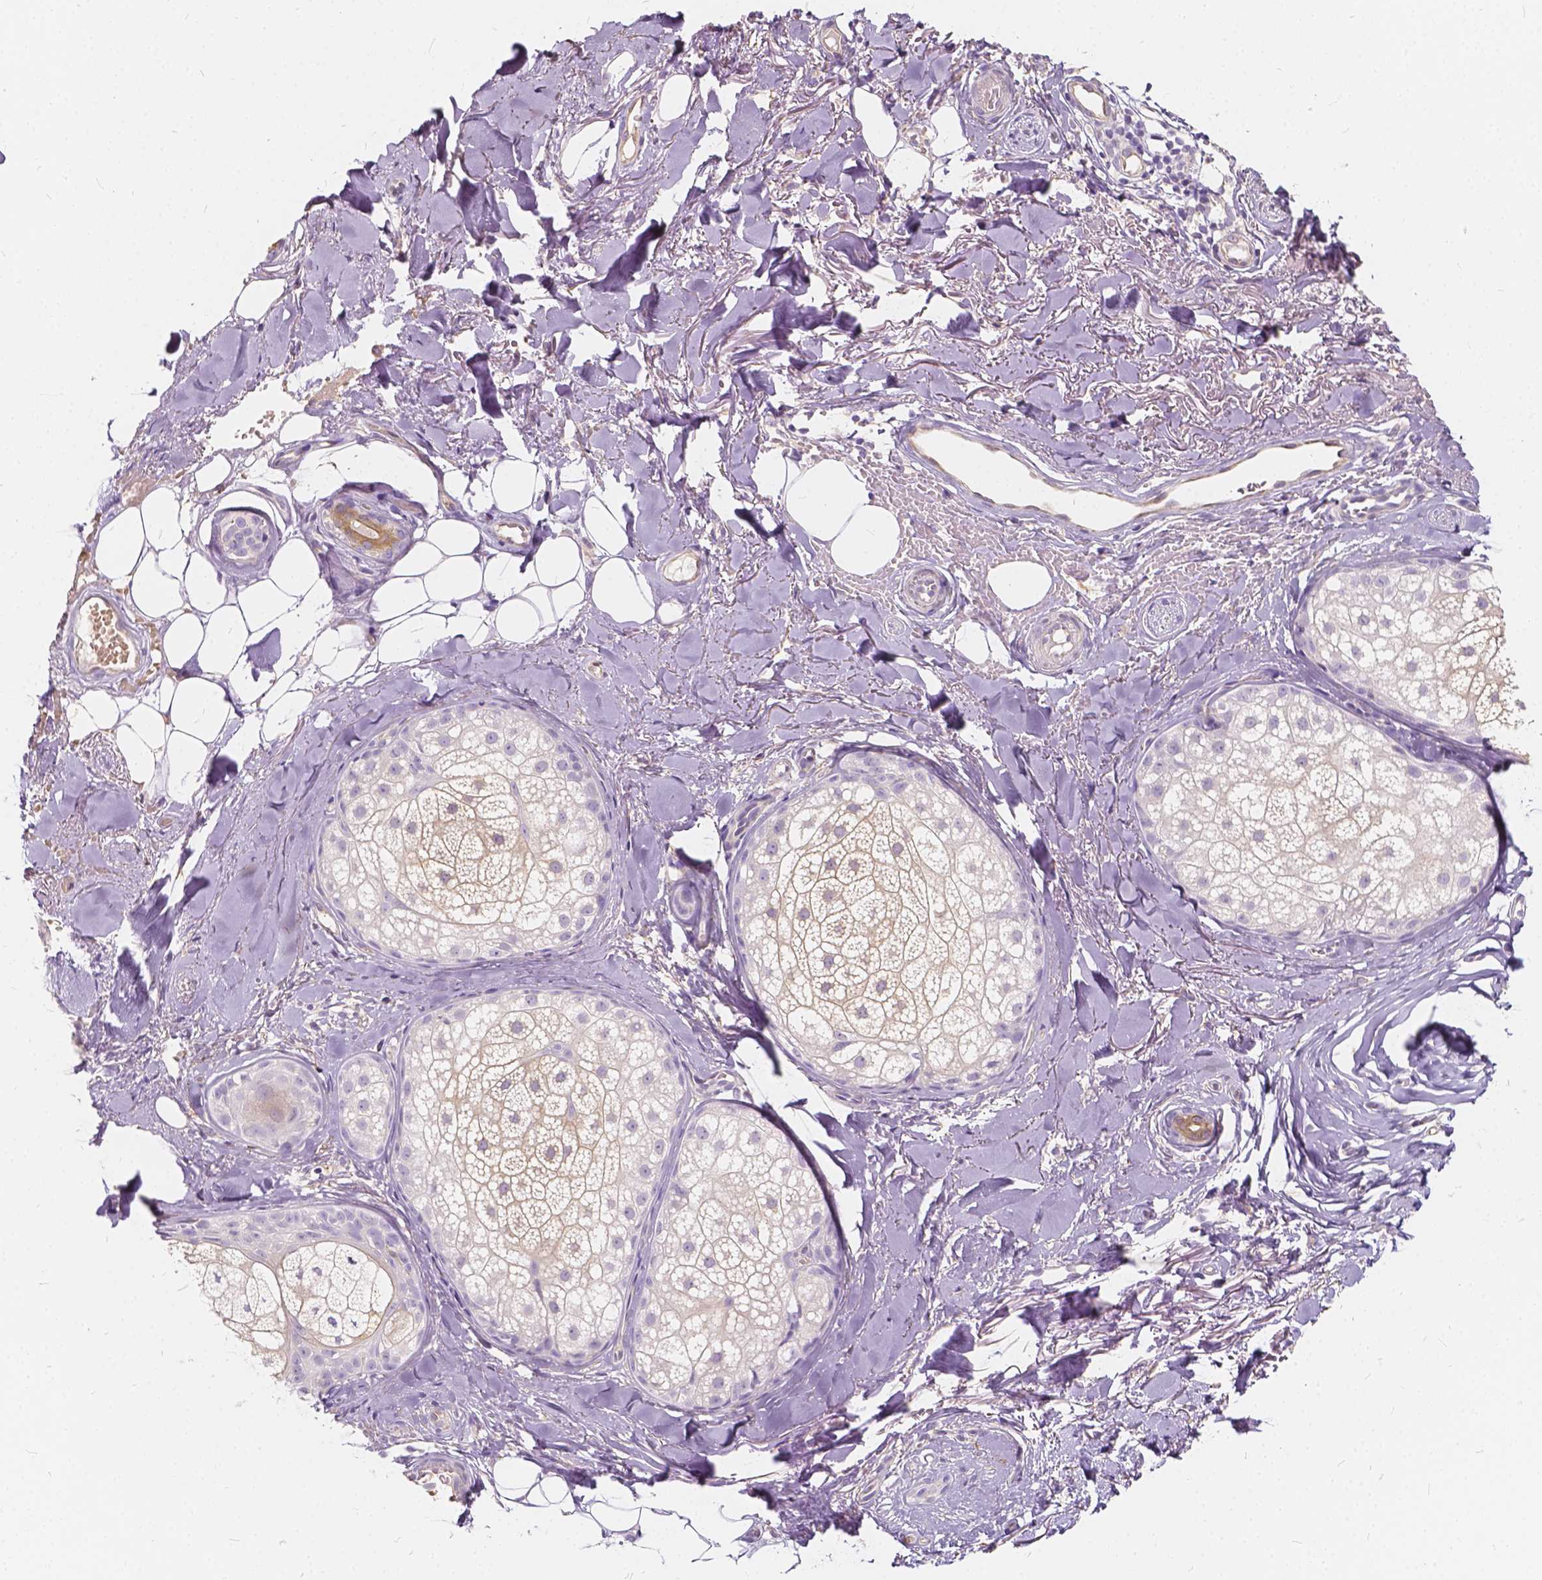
{"staining": {"intensity": "negative", "quantity": "none", "location": "none"}, "tissue": "skin cancer", "cell_type": "Tumor cells", "image_type": "cancer", "snomed": [{"axis": "morphology", "description": "Basal cell carcinoma"}, {"axis": "morphology", "description": "BCC, high aggressive"}, {"axis": "topography", "description": "Skin"}], "caption": "This is a micrograph of IHC staining of basal cell carcinoma (skin), which shows no staining in tumor cells.", "gene": "KIAA0513", "patient": {"sex": "female", "age": 79}}